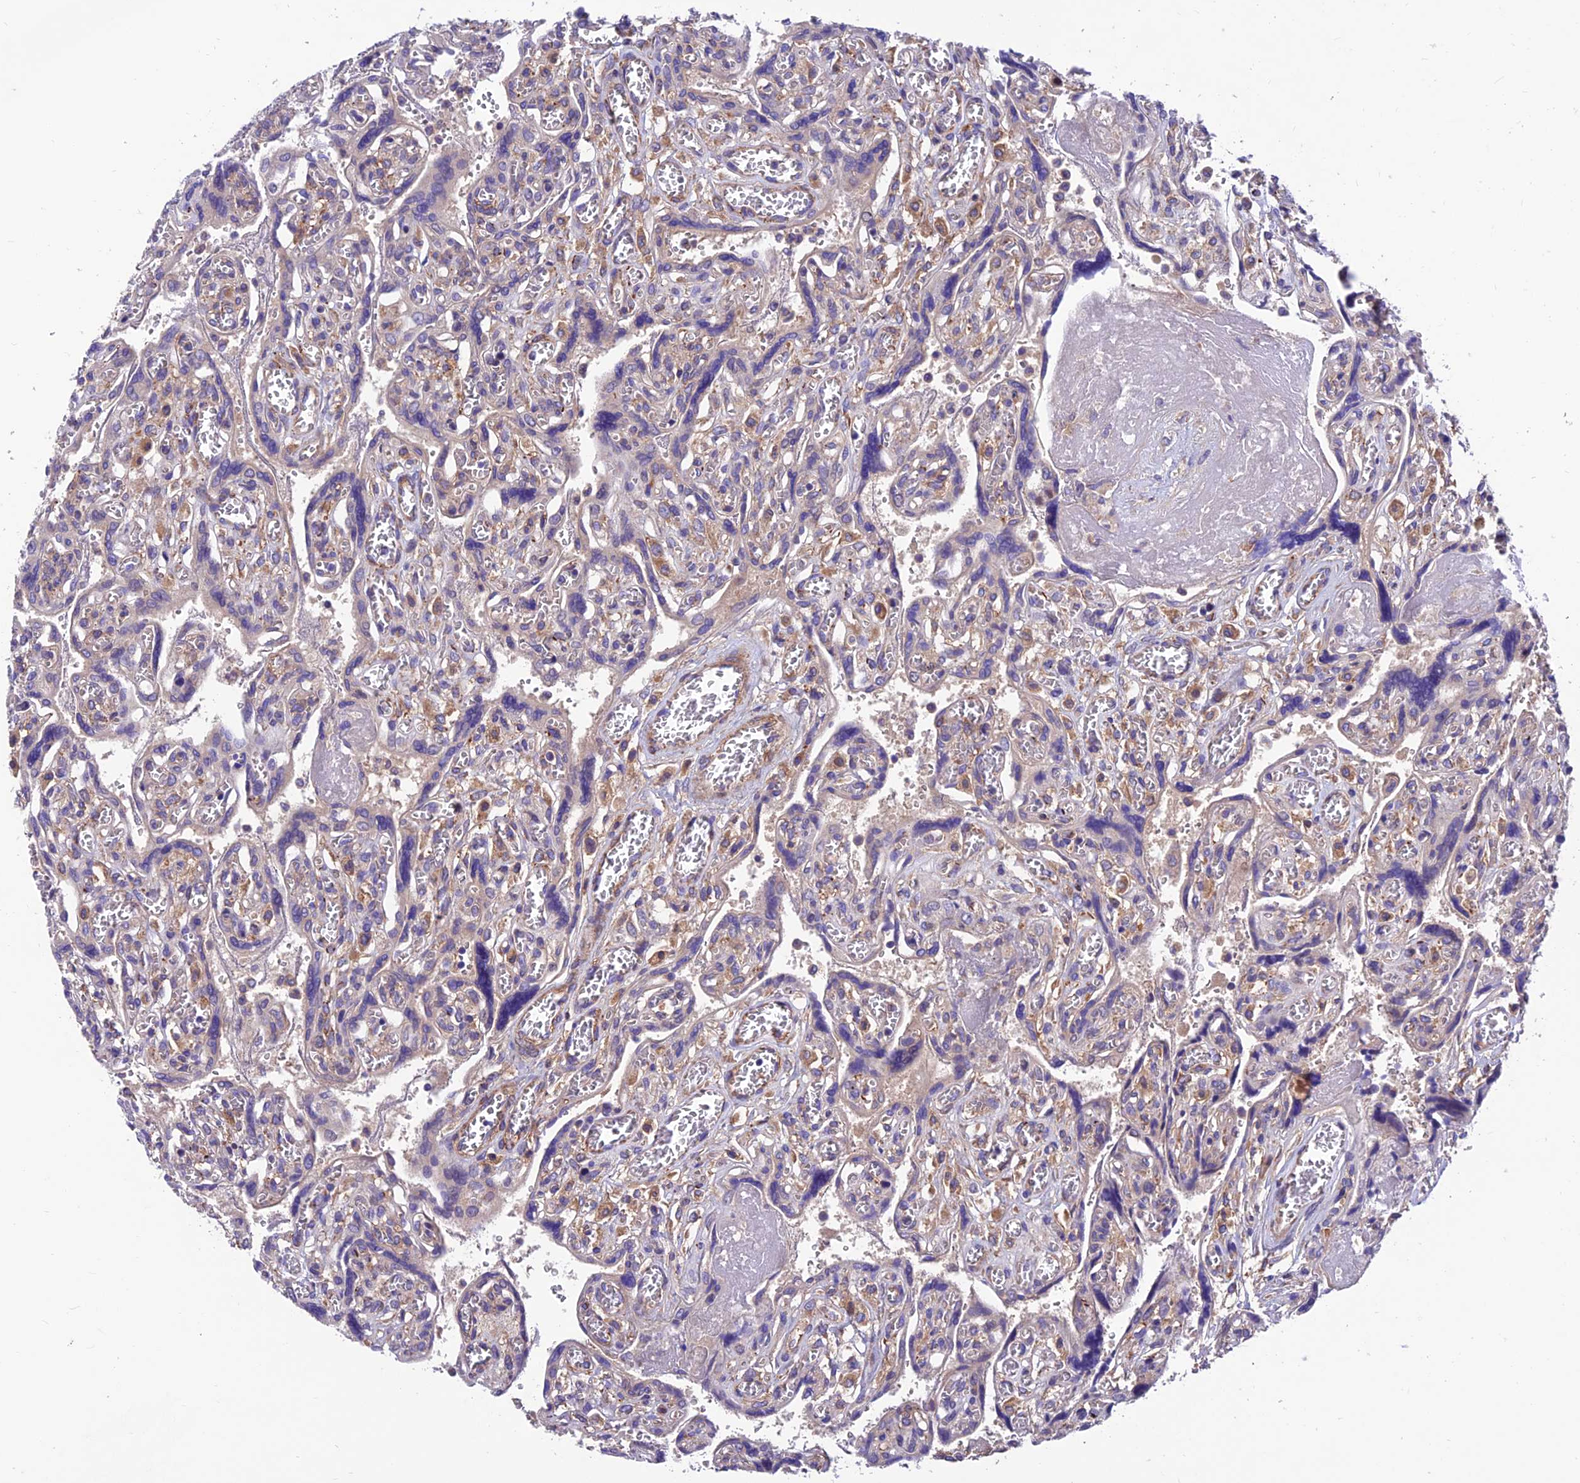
{"staining": {"intensity": "weak", "quantity": ">75%", "location": "cytoplasmic/membranous"}, "tissue": "placenta", "cell_type": "Decidual cells", "image_type": "normal", "snomed": [{"axis": "morphology", "description": "Normal tissue, NOS"}, {"axis": "topography", "description": "Placenta"}], "caption": "Immunohistochemistry staining of unremarkable placenta, which shows low levels of weak cytoplasmic/membranous positivity in about >75% of decidual cells indicating weak cytoplasmic/membranous protein staining. The staining was performed using DAB (brown) for protein detection and nuclei were counterstained in hematoxylin (blue).", "gene": "VPS16", "patient": {"sex": "female", "age": 39}}